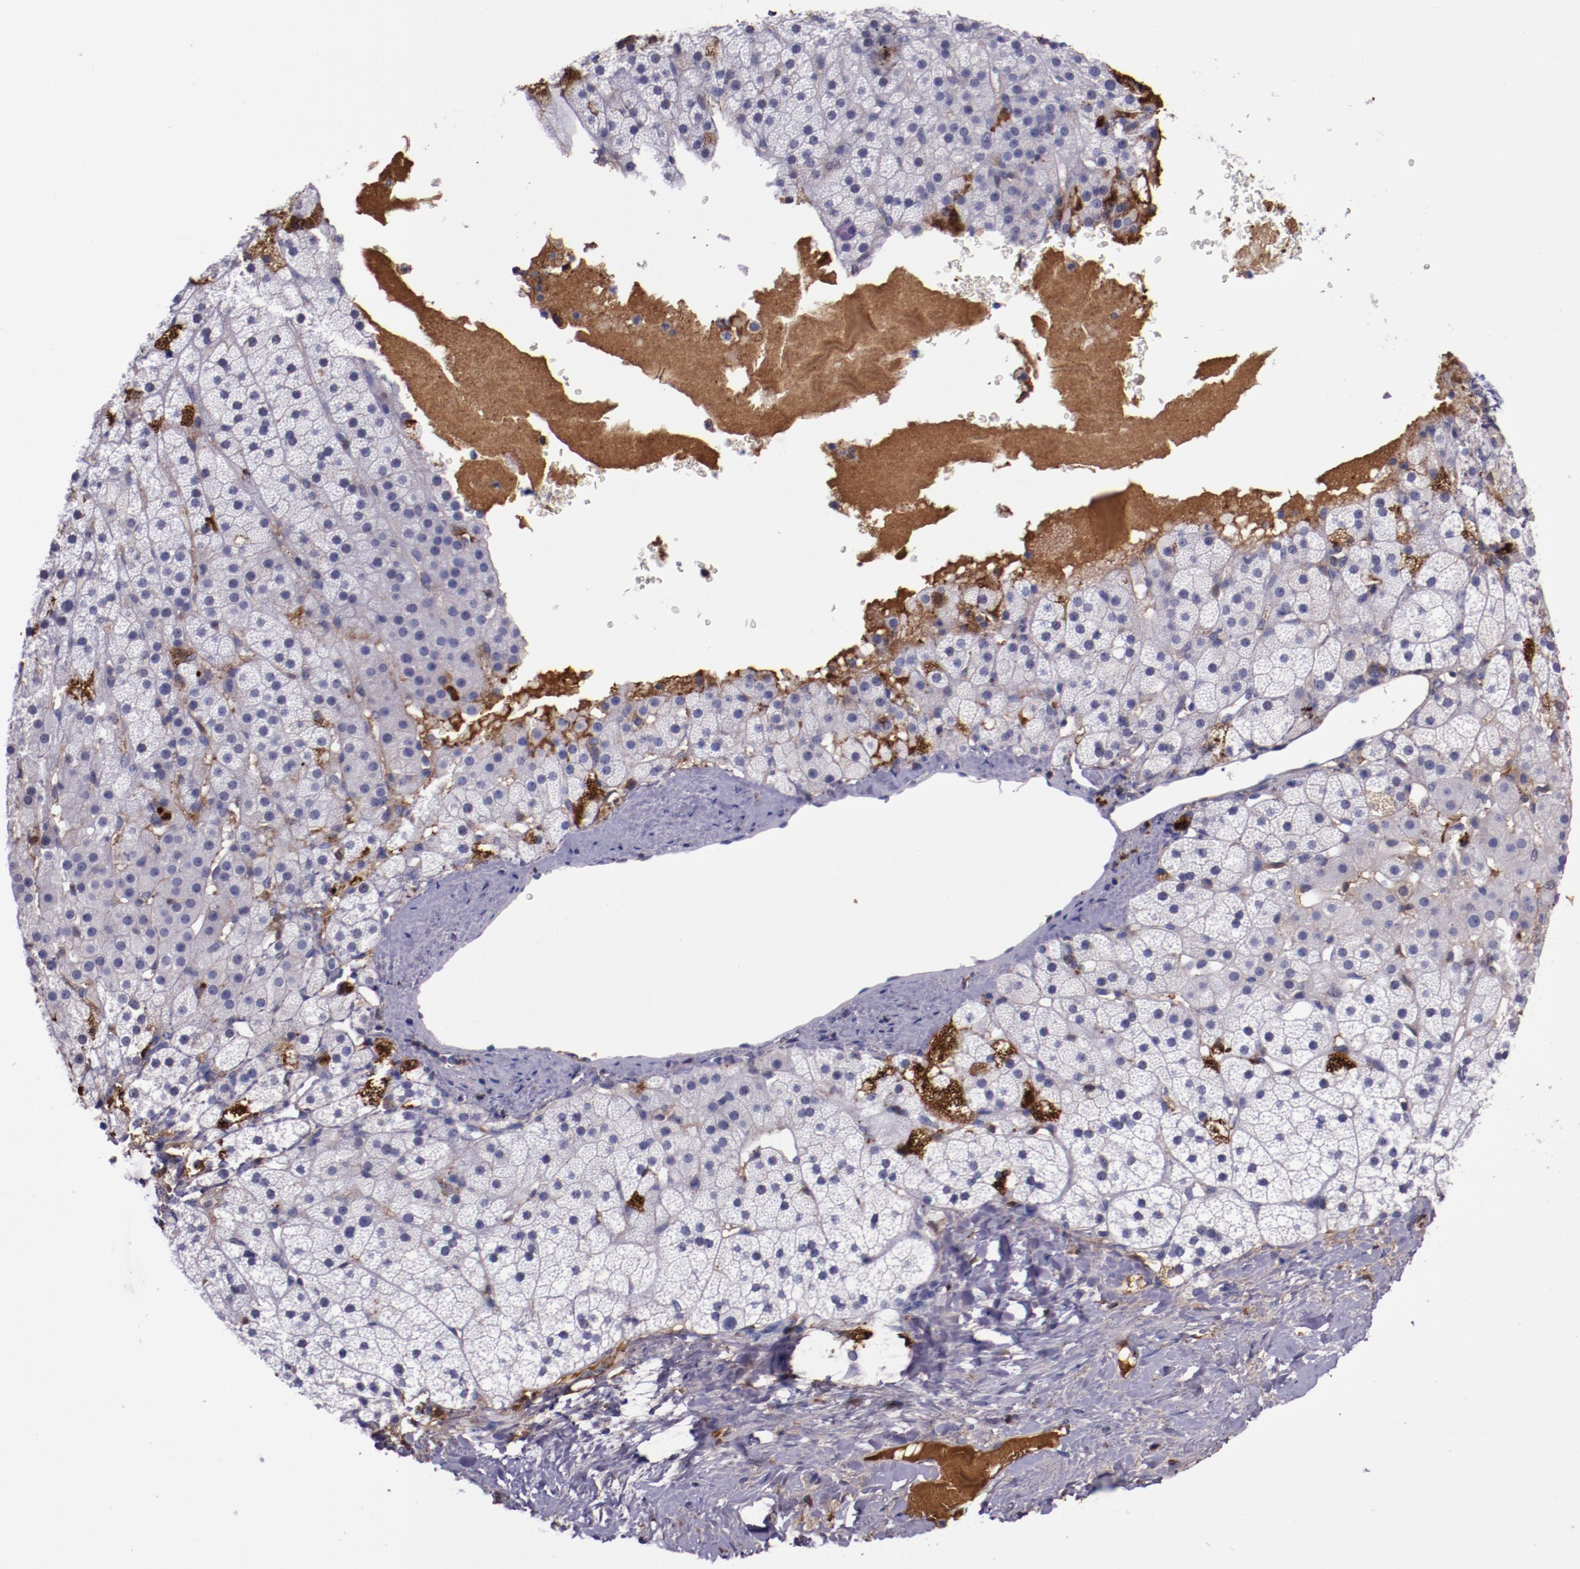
{"staining": {"intensity": "weak", "quantity": "<25%", "location": "cytoplasmic/membranous"}, "tissue": "adrenal gland", "cell_type": "Glandular cells", "image_type": "normal", "snomed": [{"axis": "morphology", "description": "Normal tissue, NOS"}, {"axis": "topography", "description": "Adrenal gland"}], "caption": "A photomicrograph of human adrenal gland is negative for staining in glandular cells. The staining was performed using DAB (3,3'-diaminobenzidine) to visualize the protein expression in brown, while the nuclei were stained in blue with hematoxylin (Magnification: 20x).", "gene": "APOH", "patient": {"sex": "male", "age": 35}}